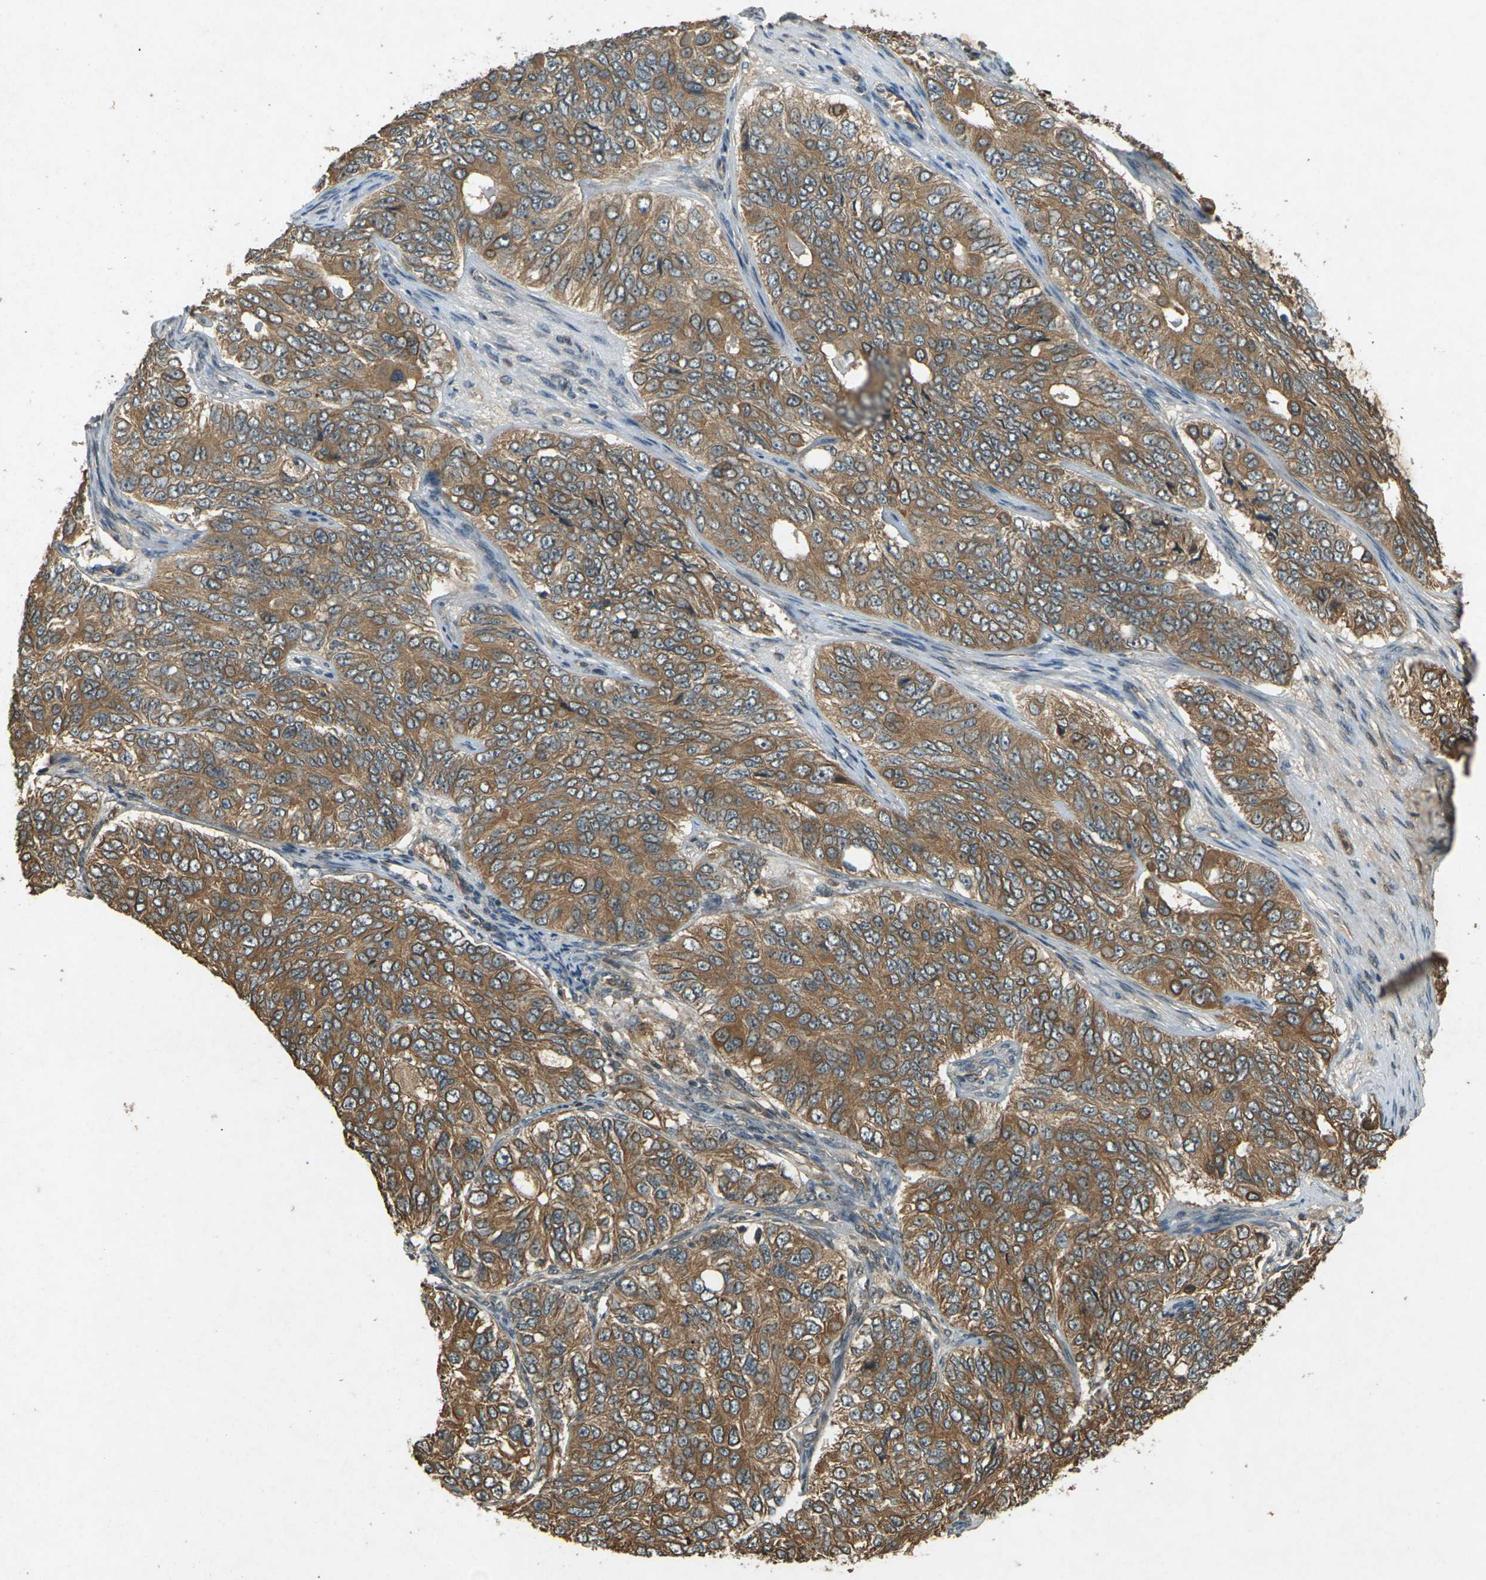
{"staining": {"intensity": "moderate", "quantity": ">75%", "location": "cytoplasmic/membranous"}, "tissue": "ovarian cancer", "cell_type": "Tumor cells", "image_type": "cancer", "snomed": [{"axis": "morphology", "description": "Carcinoma, endometroid"}, {"axis": "topography", "description": "Ovary"}], "caption": "Immunohistochemical staining of ovarian cancer (endometroid carcinoma) demonstrates moderate cytoplasmic/membranous protein expression in about >75% of tumor cells. Using DAB (brown) and hematoxylin (blue) stains, captured at high magnification using brightfield microscopy.", "gene": "TAP1", "patient": {"sex": "female", "age": 51}}